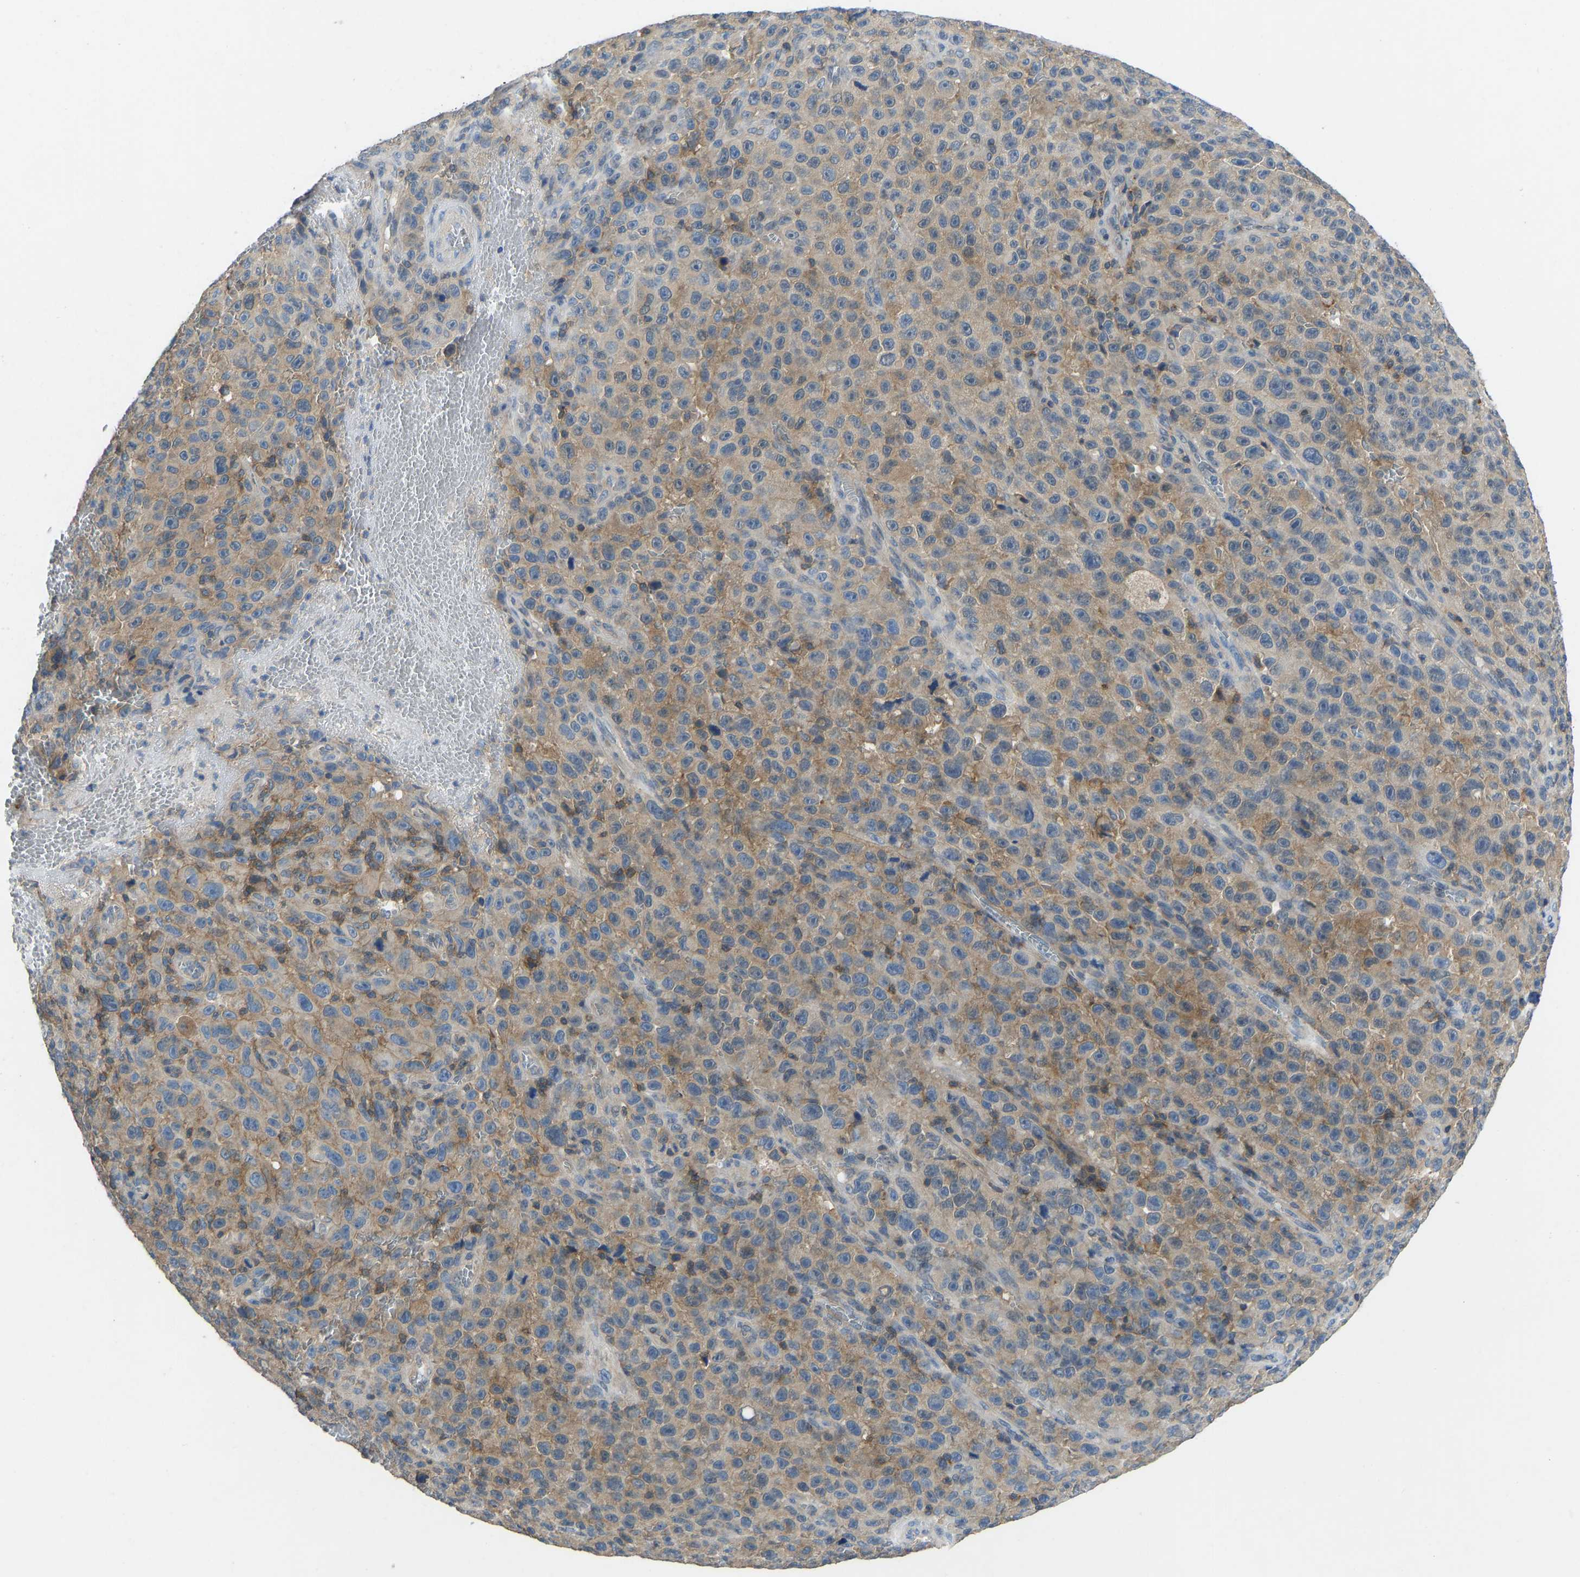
{"staining": {"intensity": "moderate", "quantity": "25%-75%", "location": "cytoplasmic/membranous"}, "tissue": "melanoma", "cell_type": "Tumor cells", "image_type": "cancer", "snomed": [{"axis": "morphology", "description": "Malignant melanoma, NOS"}, {"axis": "topography", "description": "Skin"}], "caption": "Immunohistochemistry (IHC) micrograph of neoplastic tissue: human malignant melanoma stained using immunohistochemistry exhibits medium levels of moderate protein expression localized specifically in the cytoplasmic/membranous of tumor cells, appearing as a cytoplasmic/membranous brown color.", "gene": "NDRG3", "patient": {"sex": "female", "age": 82}}